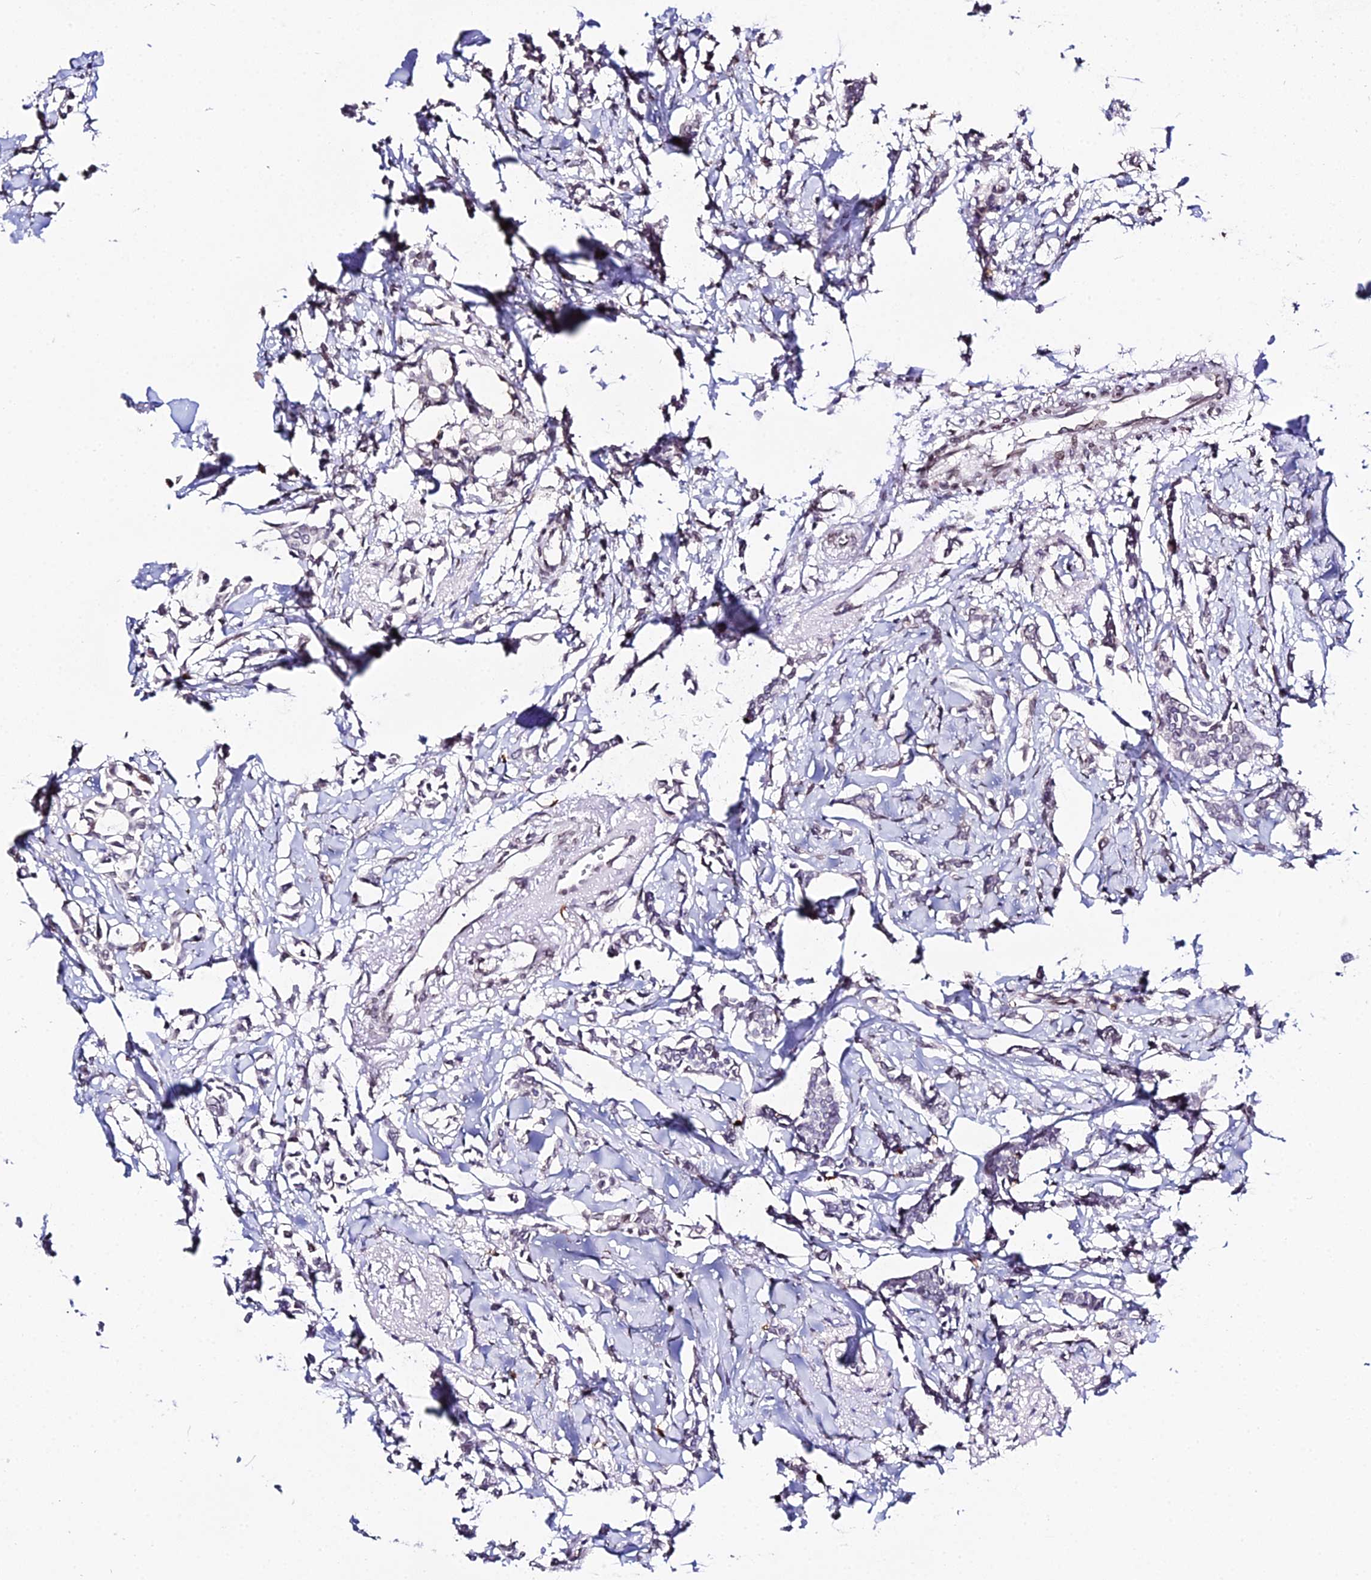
{"staining": {"intensity": "weak", "quantity": "<25%", "location": "cytoplasmic/membranous"}, "tissue": "breast cancer", "cell_type": "Tumor cells", "image_type": "cancer", "snomed": [{"axis": "morphology", "description": "Duct carcinoma"}, {"axis": "topography", "description": "Breast"}], "caption": "DAB (3,3'-diaminobenzidine) immunohistochemical staining of breast cancer (infiltrating ductal carcinoma) exhibits no significant expression in tumor cells.", "gene": "MCM10", "patient": {"sex": "female", "age": 41}}